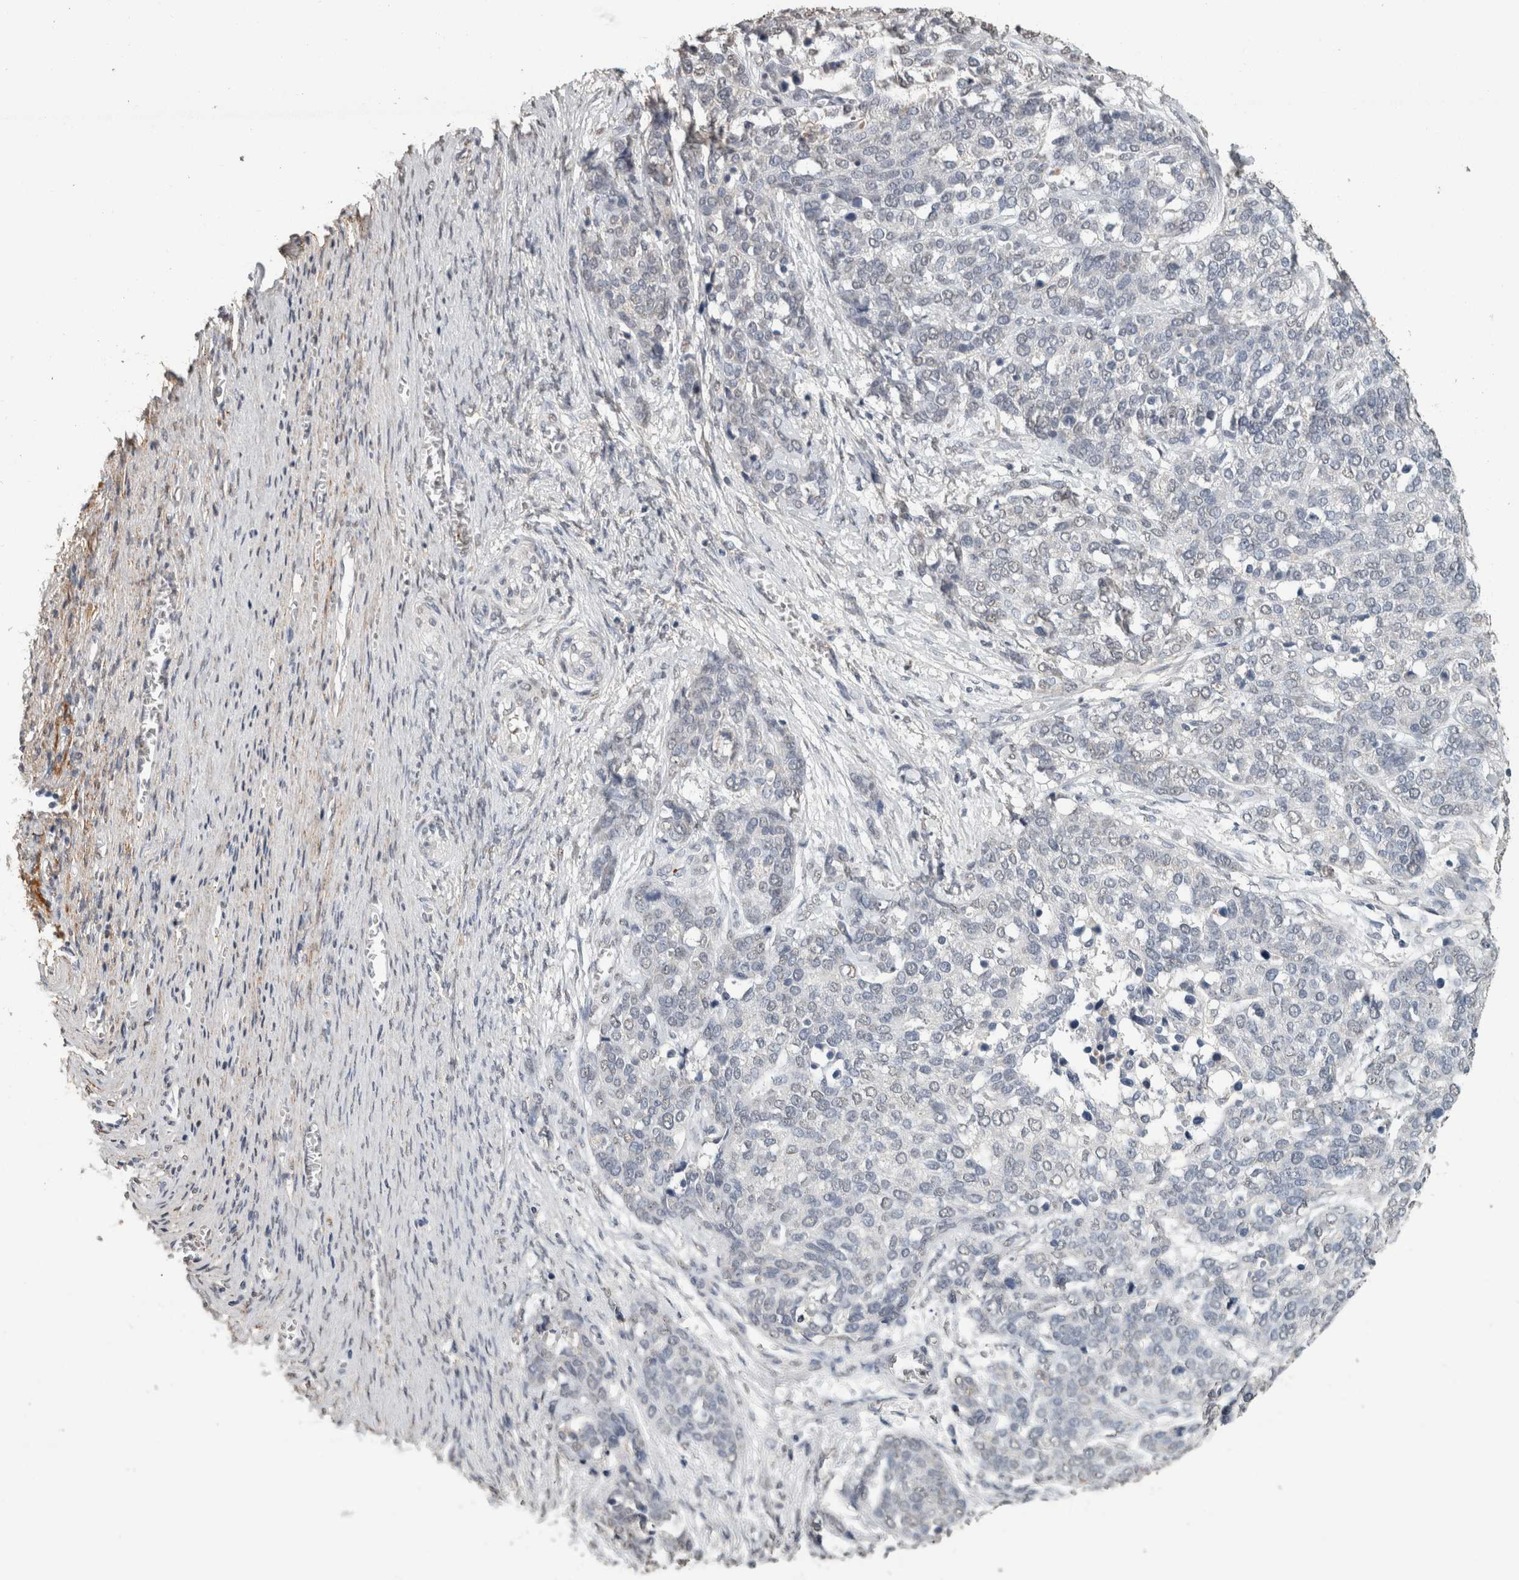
{"staining": {"intensity": "negative", "quantity": "none", "location": "none"}, "tissue": "ovarian cancer", "cell_type": "Tumor cells", "image_type": "cancer", "snomed": [{"axis": "morphology", "description": "Cystadenocarcinoma, serous, NOS"}, {"axis": "topography", "description": "Ovary"}], "caption": "The micrograph shows no staining of tumor cells in ovarian cancer. The staining is performed using DAB brown chromogen with nuclei counter-stained in using hematoxylin.", "gene": "LTBP1", "patient": {"sex": "female", "age": 44}}